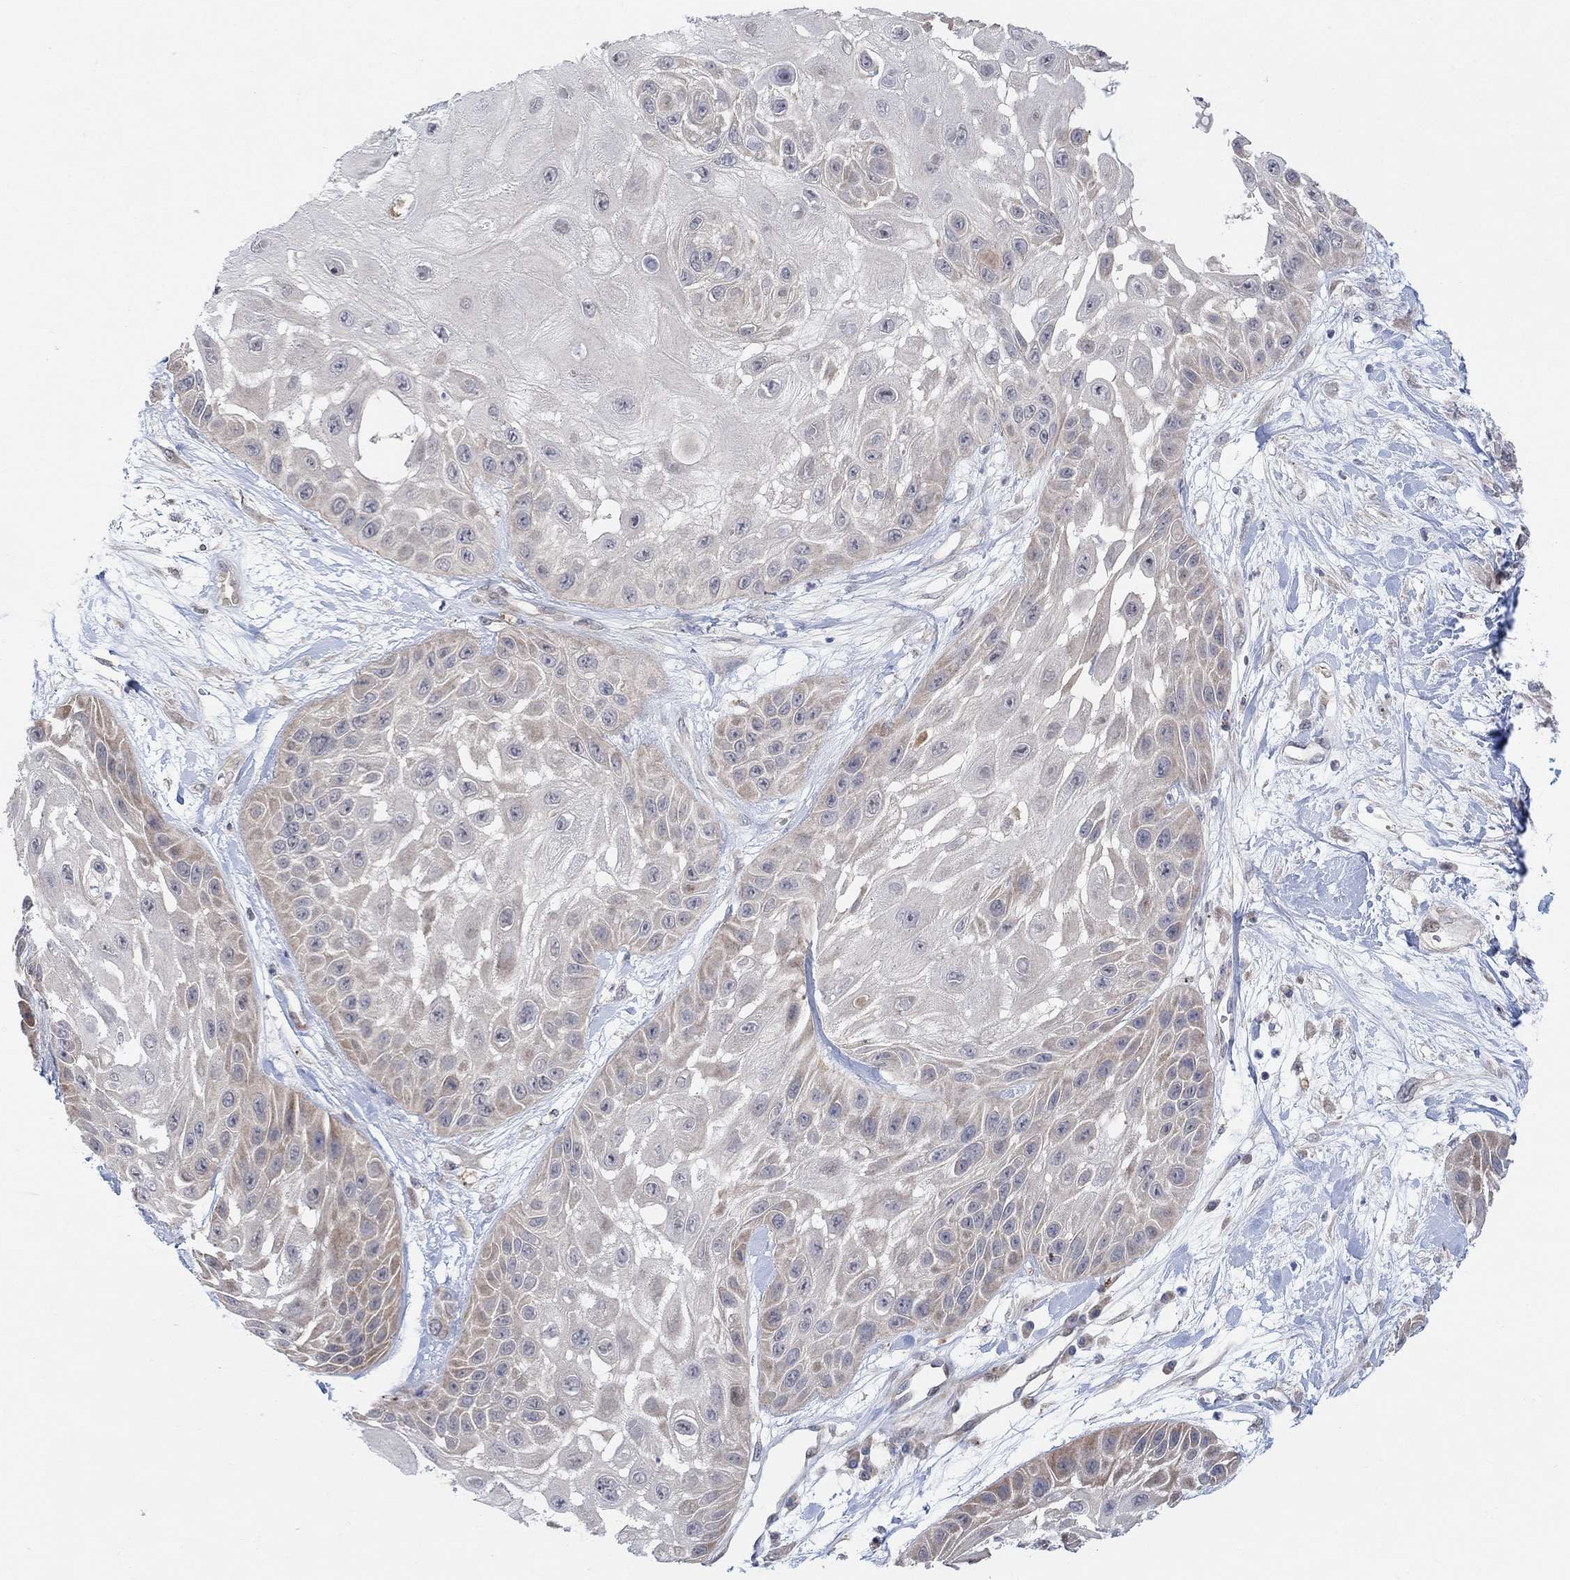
{"staining": {"intensity": "moderate", "quantity": "<25%", "location": "cytoplasmic/membranous"}, "tissue": "skin cancer", "cell_type": "Tumor cells", "image_type": "cancer", "snomed": [{"axis": "morphology", "description": "Normal tissue, NOS"}, {"axis": "morphology", "description": "Squamous cell carcinoma, NOS"}, {"axis": "topography", "description": "Skin"}], "caption": "This is an image of IHC staining of squamous cell carcinoma (skin), which shows moderate expression in the cytoplasmic/membranous of tumor cells.", "gene": "CNTF", "patient": {"sex": "male", "age": 79}}